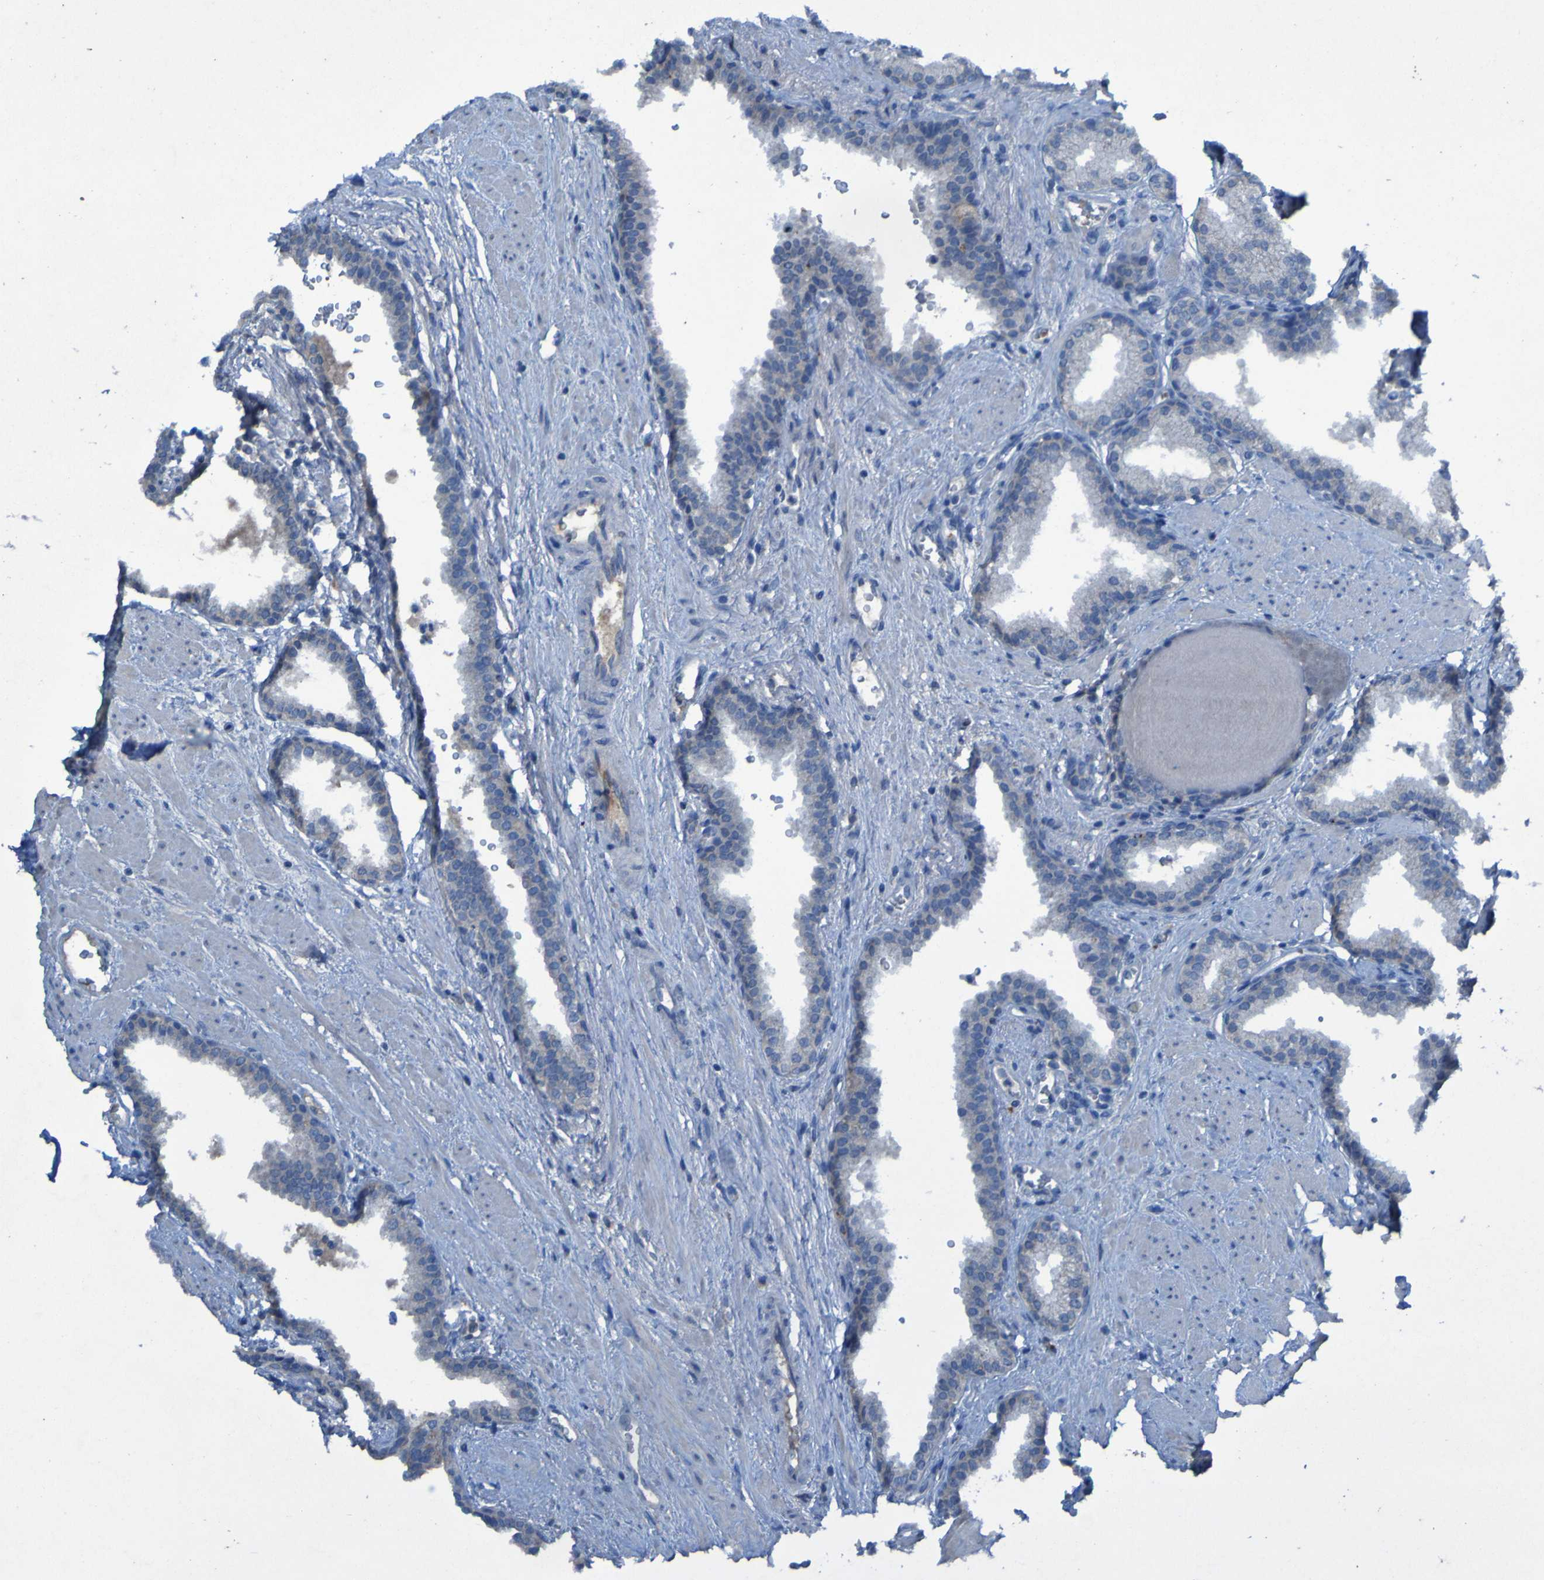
{"staining": {"intensity": "negative", "quantity": "none", "location": "none"}, "tissue": "prostate", "cell_type": "Glandular cells", "image_type": "normal", "snomed": [{"axis": "morphology", "description": "Normal tissue, NOS"}, {"axis": "topography", "description": "Prostate"}], "caption": "This is a micrograph of immunohistochemistry staining of unremarkable prostate, which shows no staining in glandular cells.", "gene": "SGK2", "patient": {"sex": "male", "age": 51}}